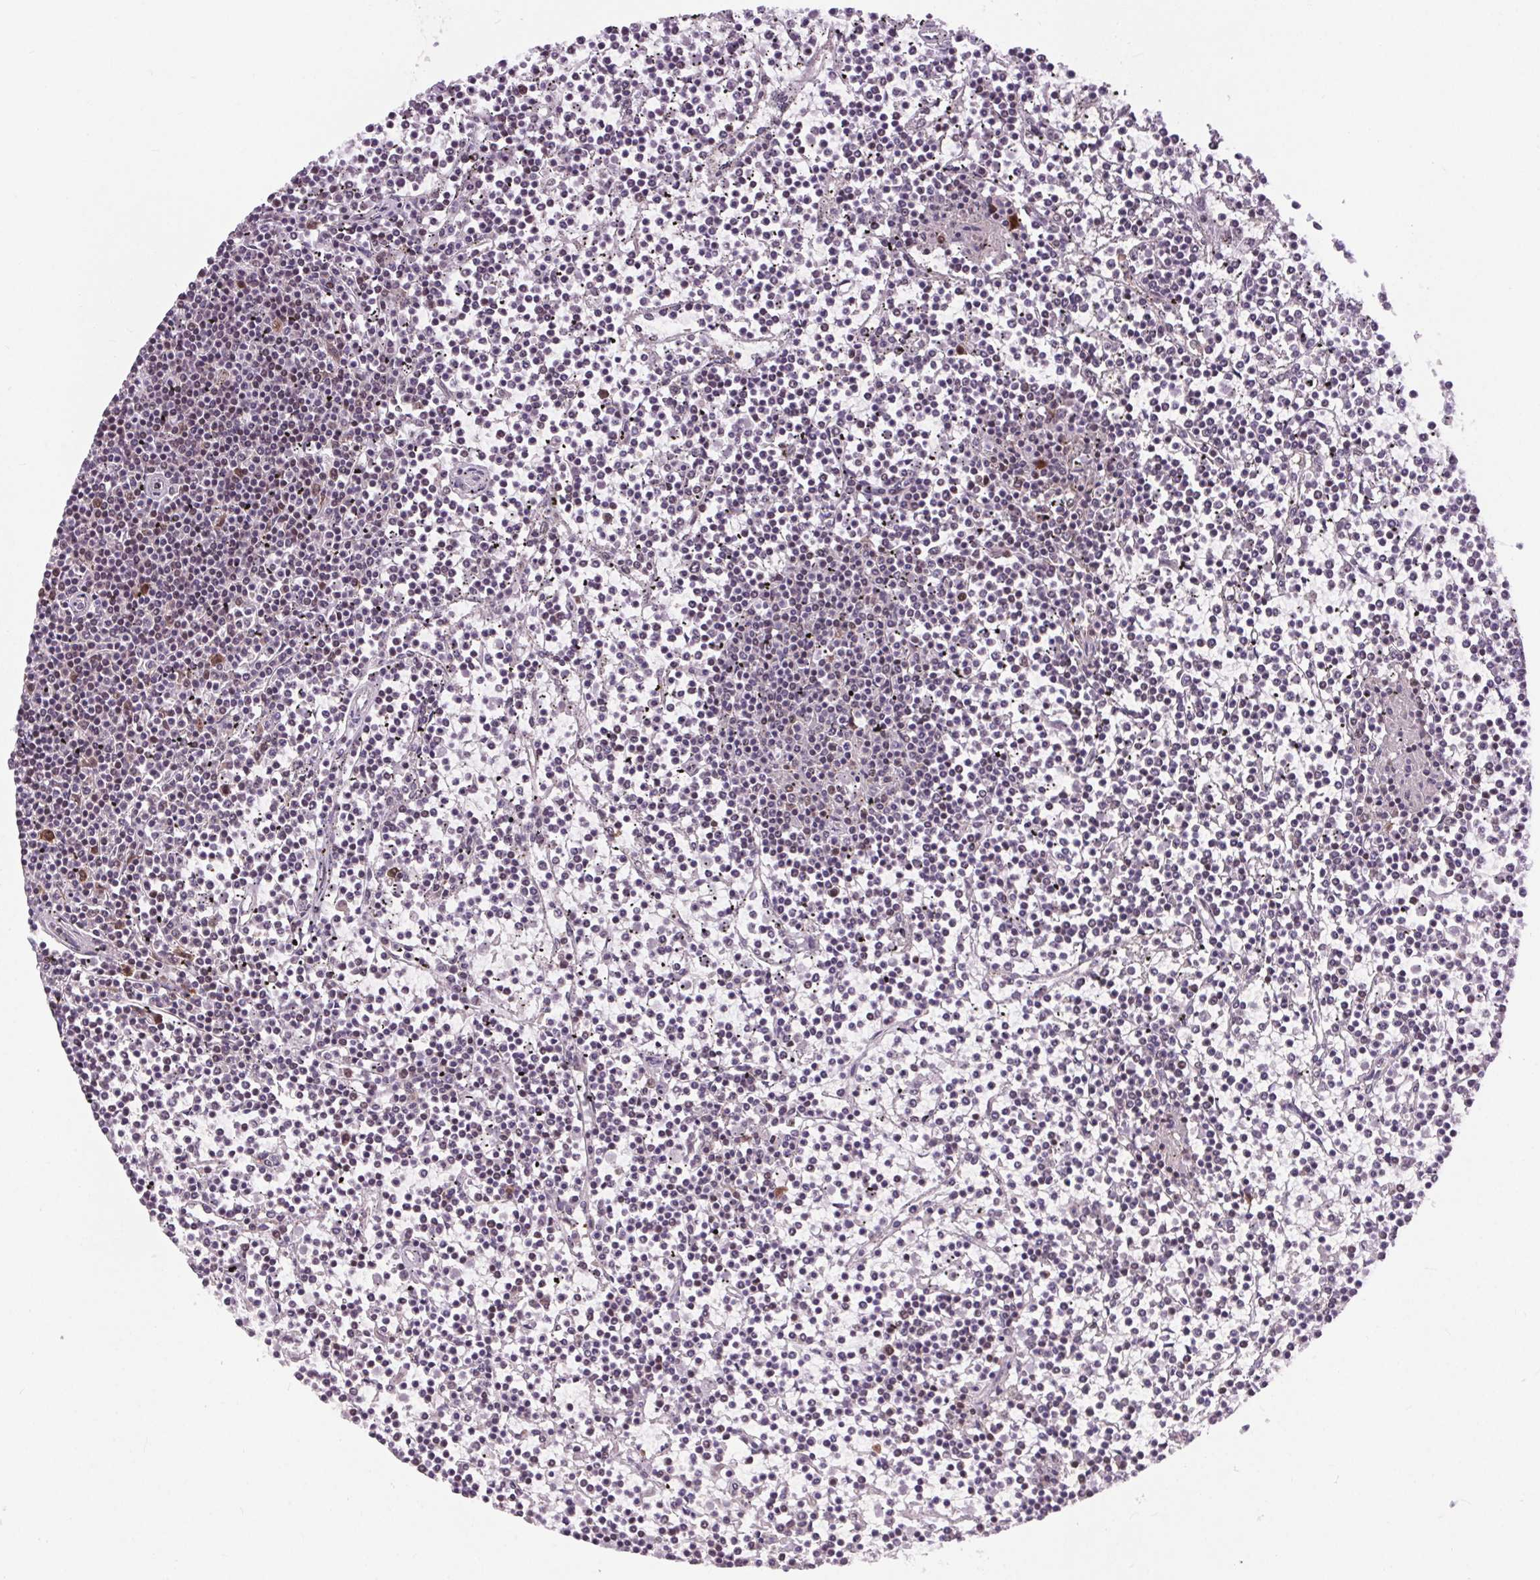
{"staining": {"intensity": "negative", "quantity": "none", "location": "none"}, "tissue": "lymphoma", "cell_type": "Tumor cells", "image_type": "cancer", "snomed": [{"axis": "morphology", "description": "Malignant lymphoma, non-Hodgkin's type, Low grade"}, {"axis": "topography", "description": "Spleen"}], "caption": "This is an IHC micrograph of lymphoma. There is no staining in tumor cells.", "gene": "CD2BP2", "patient": {"sex": "female", "age": 19}}